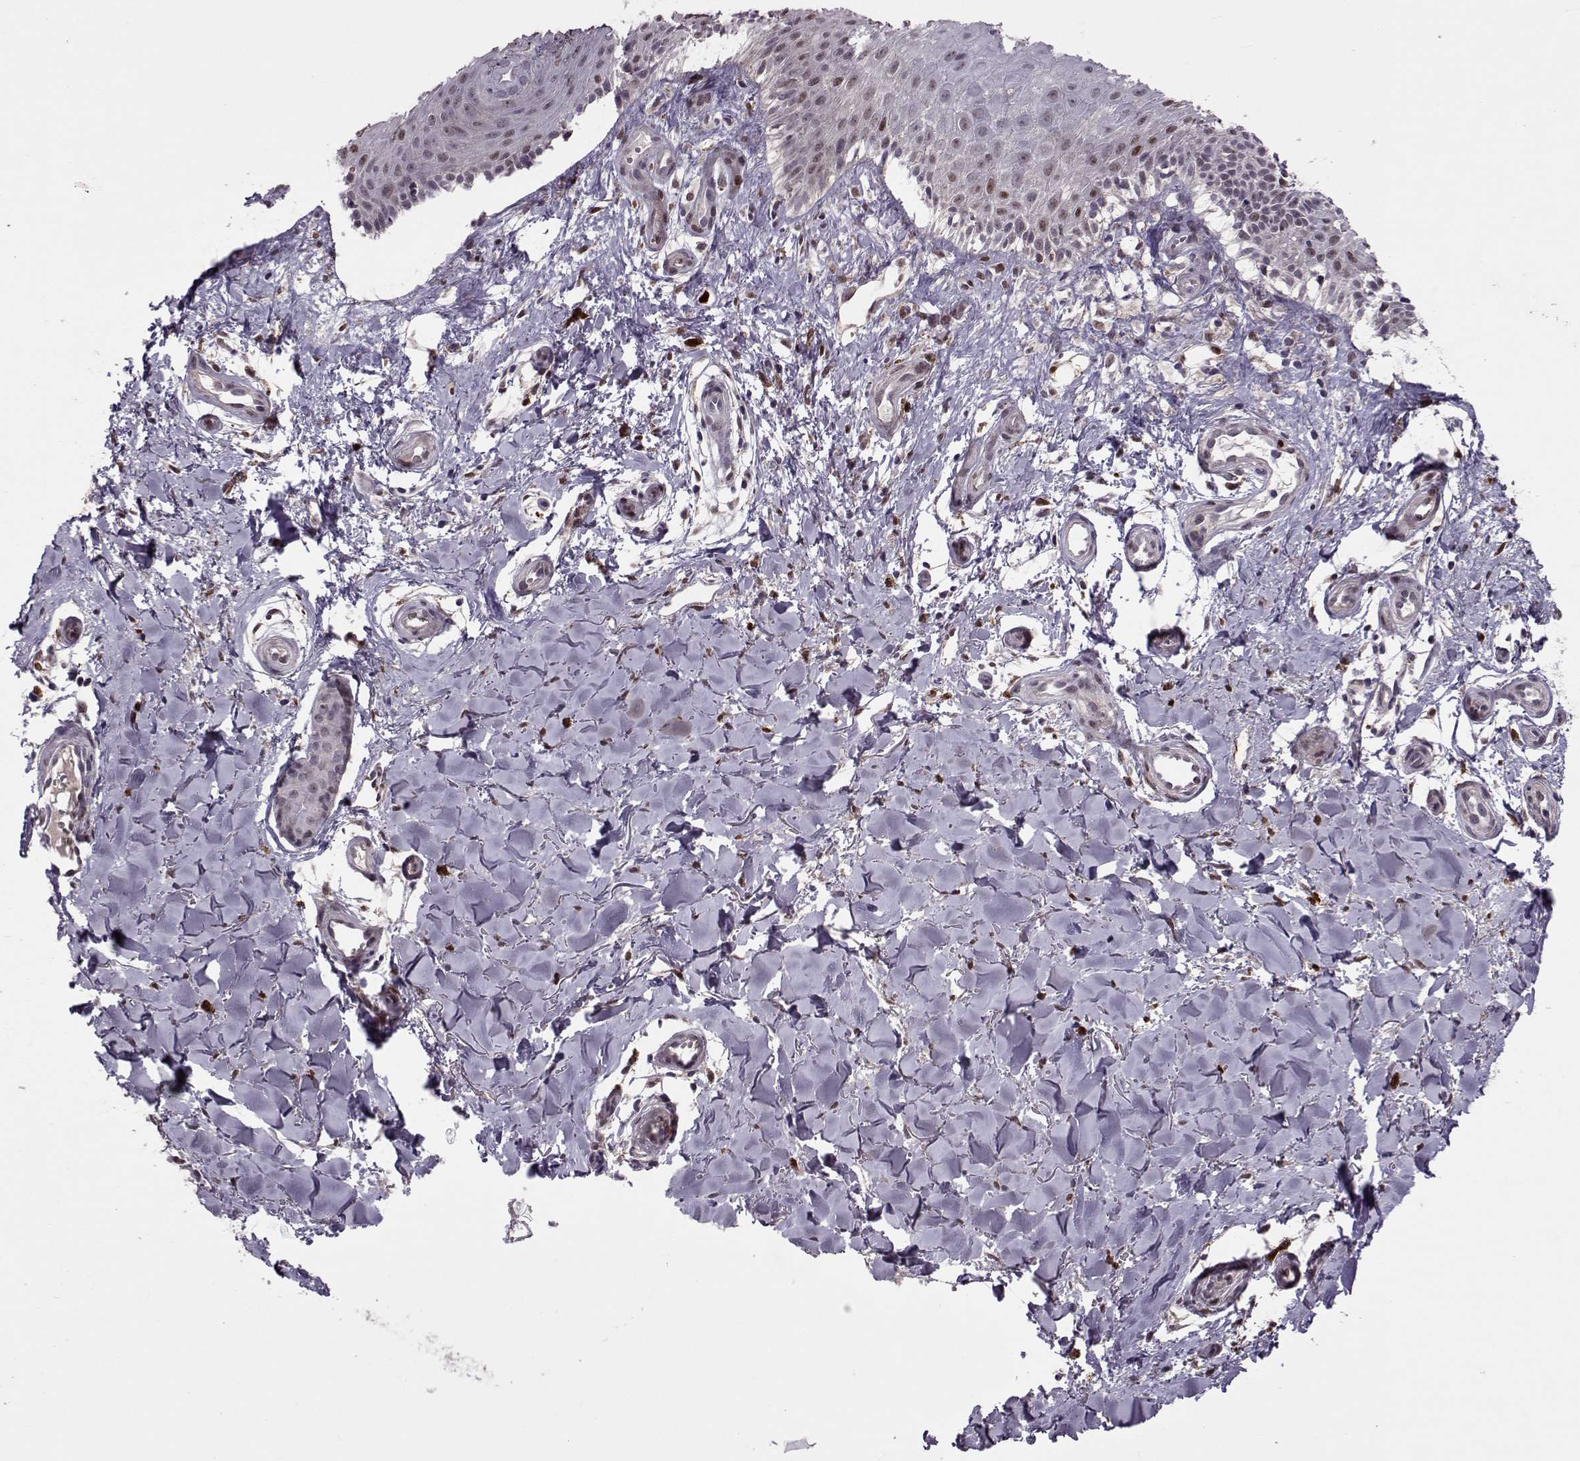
{"staining": {"intensity": "moderate", "quantity": "<25%", "location": "cytoplasmic/membranous,nuclear"}, "tissue": "melanoma", "cell_type": "Tumor cells", "image_type": "cancer", "snomed": [{"axis": "morphology", "description": "Malignant melanoma, NOS"}, {"axis": "topography", "description": "Skin"}], "caption": "Immunohistochemical staining of human malignant melanoma shows moderate cytoplasmic/membranous and nuclear protein staining in about <25% of tumor cells.", "gene": "CDK4", "patient": {"sex": "female", "age": 53}}